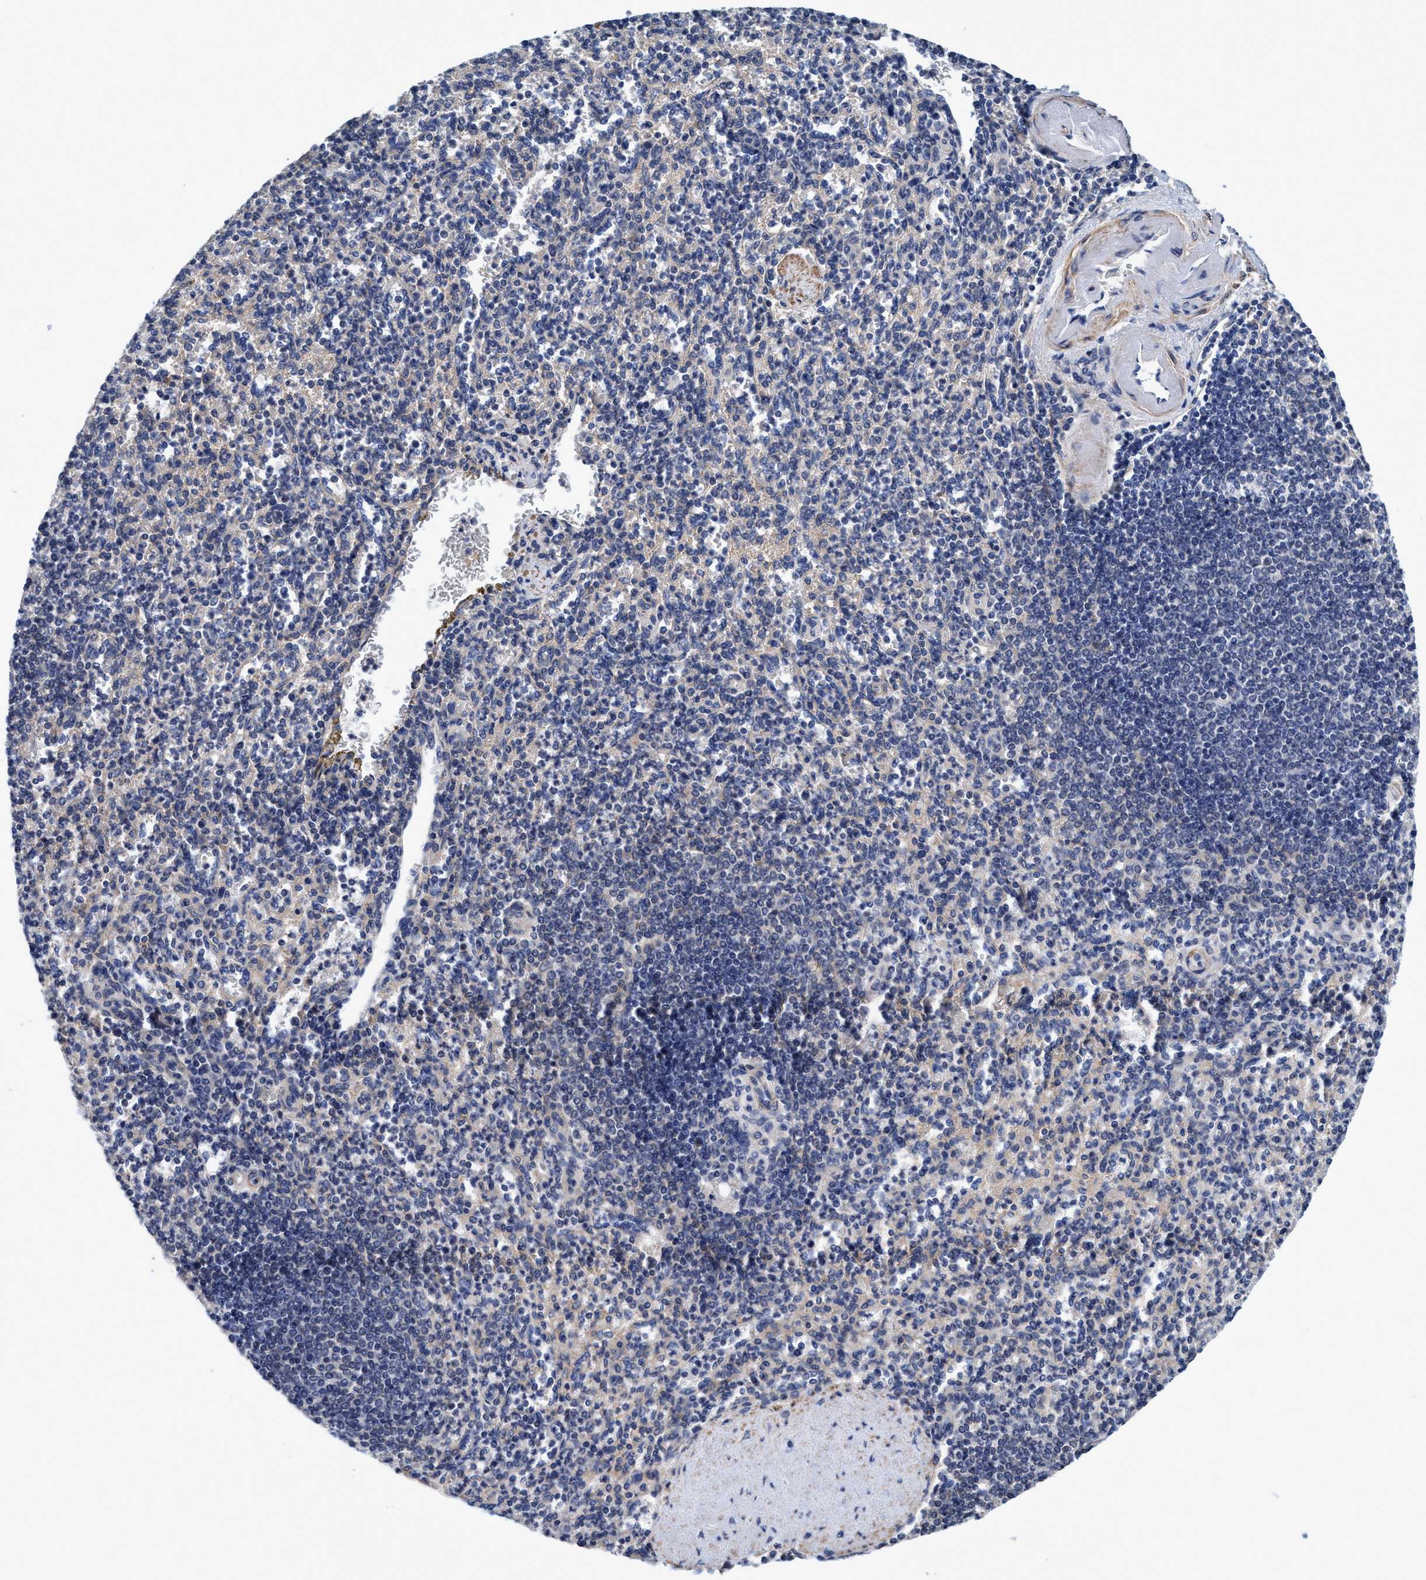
{"staining": {"intensity": "negative", "quantity": "none", "location": "none"}, "tissue": "spleen", "cell_type": "Cells in red pulp", "image_type": "normal", "snomed": [{"axis": "morphology", "description": "Normal tissue, NOS"}, {"axis": "topography", "description": "Spleen"}], "caption": "An immunohistochemistry (IHC) histopathology image of normal spleen is shown. There is no staining in cells in red pulp of spleen.", "gene": "CALCOCO2", "patient": {"sex": "female", "age": 74}}